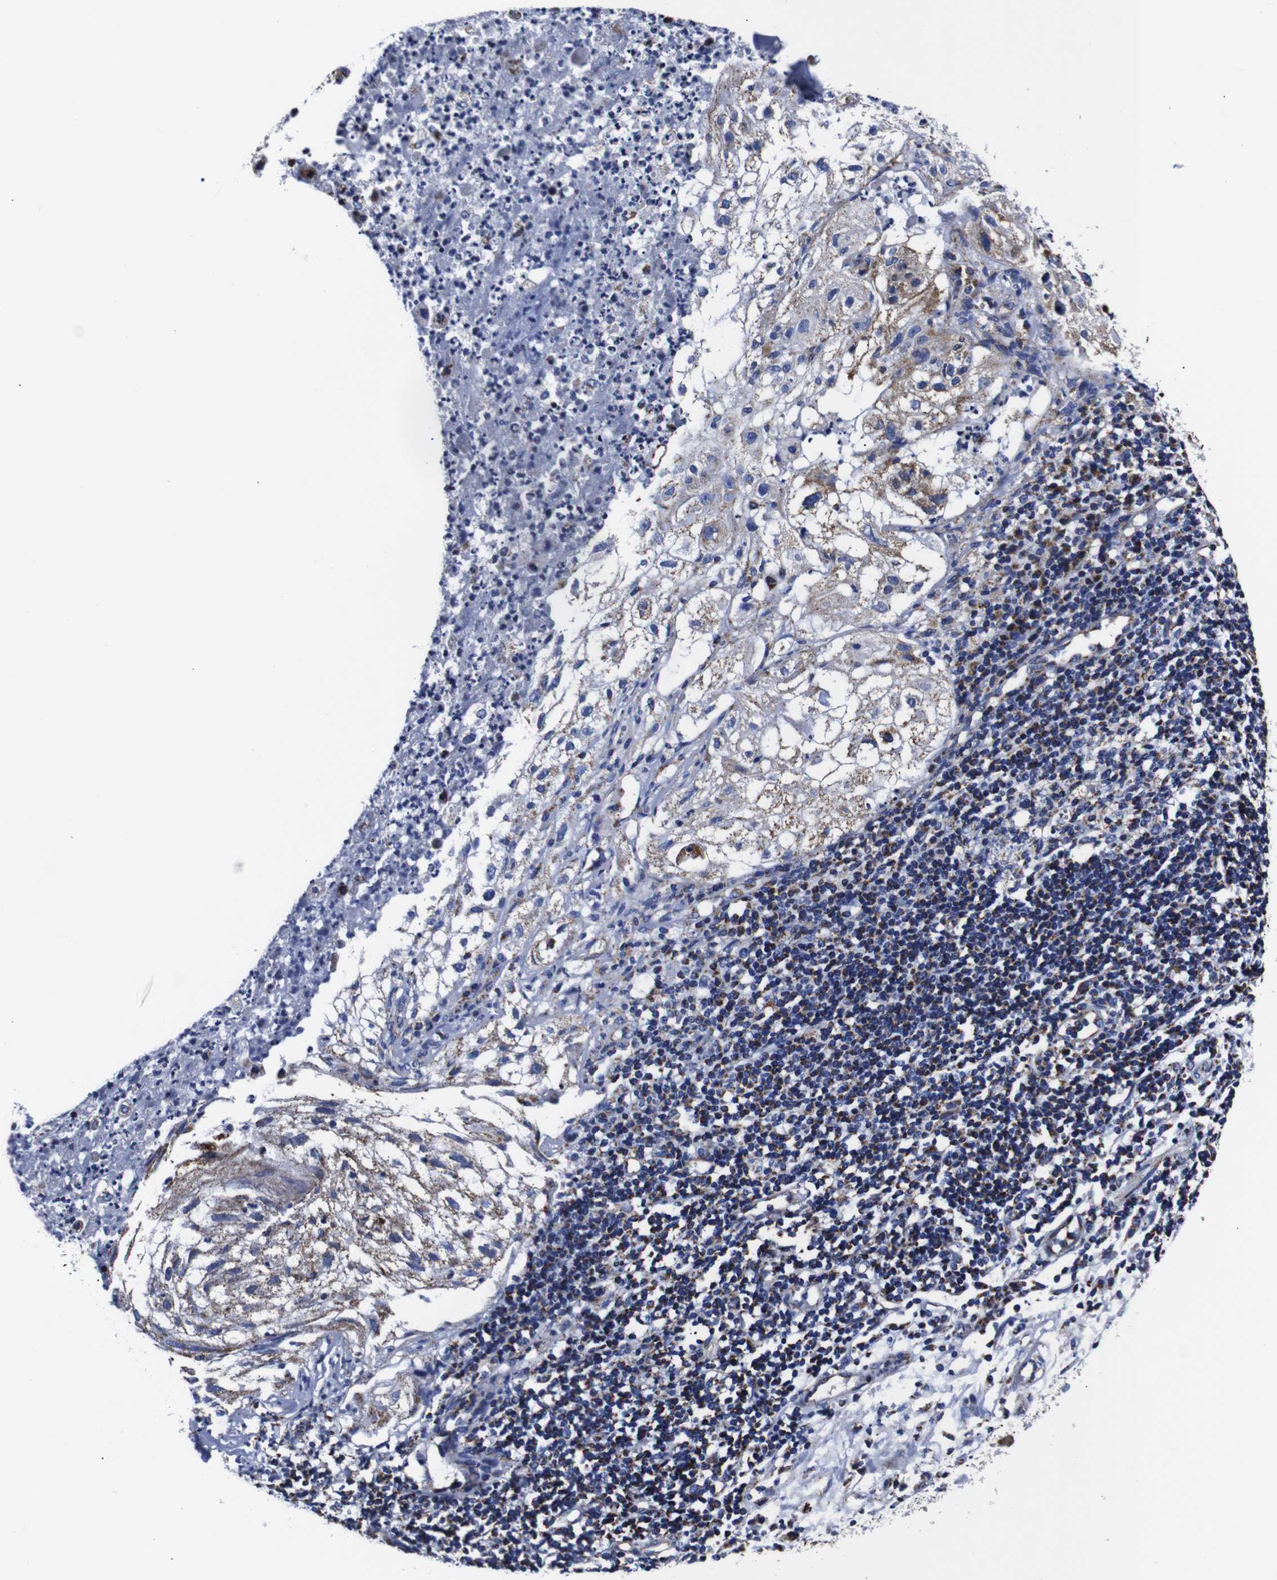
{"staining": {"intensity": "moderate", "quantity": "<25%", "location": "cytoplasmic/membranous"}, "tissue": "lung cancer", "cell_type": "Tumor cells", "image_type": "cancer", "snomed": [{"axis": "morphology", "description": "Inflammation, NOS"}, {"axis": "morphology", "description": "Squamous cell carcinoma, NOS"}, {"axis": "topography", "description": "Lymph node"}, {"axis": "topography", "description": "Soft tissue"}, {"axis": "topography", "description": "Lung"}], "caption": "Lung squamous cell carcinoma stained with a brown dye displays moderate cytoplasmic/membranous positive staining in approximately <25% of tumor cells.", "gene": "FKBP9", "patient": {"sex": "male", "age": 66}}